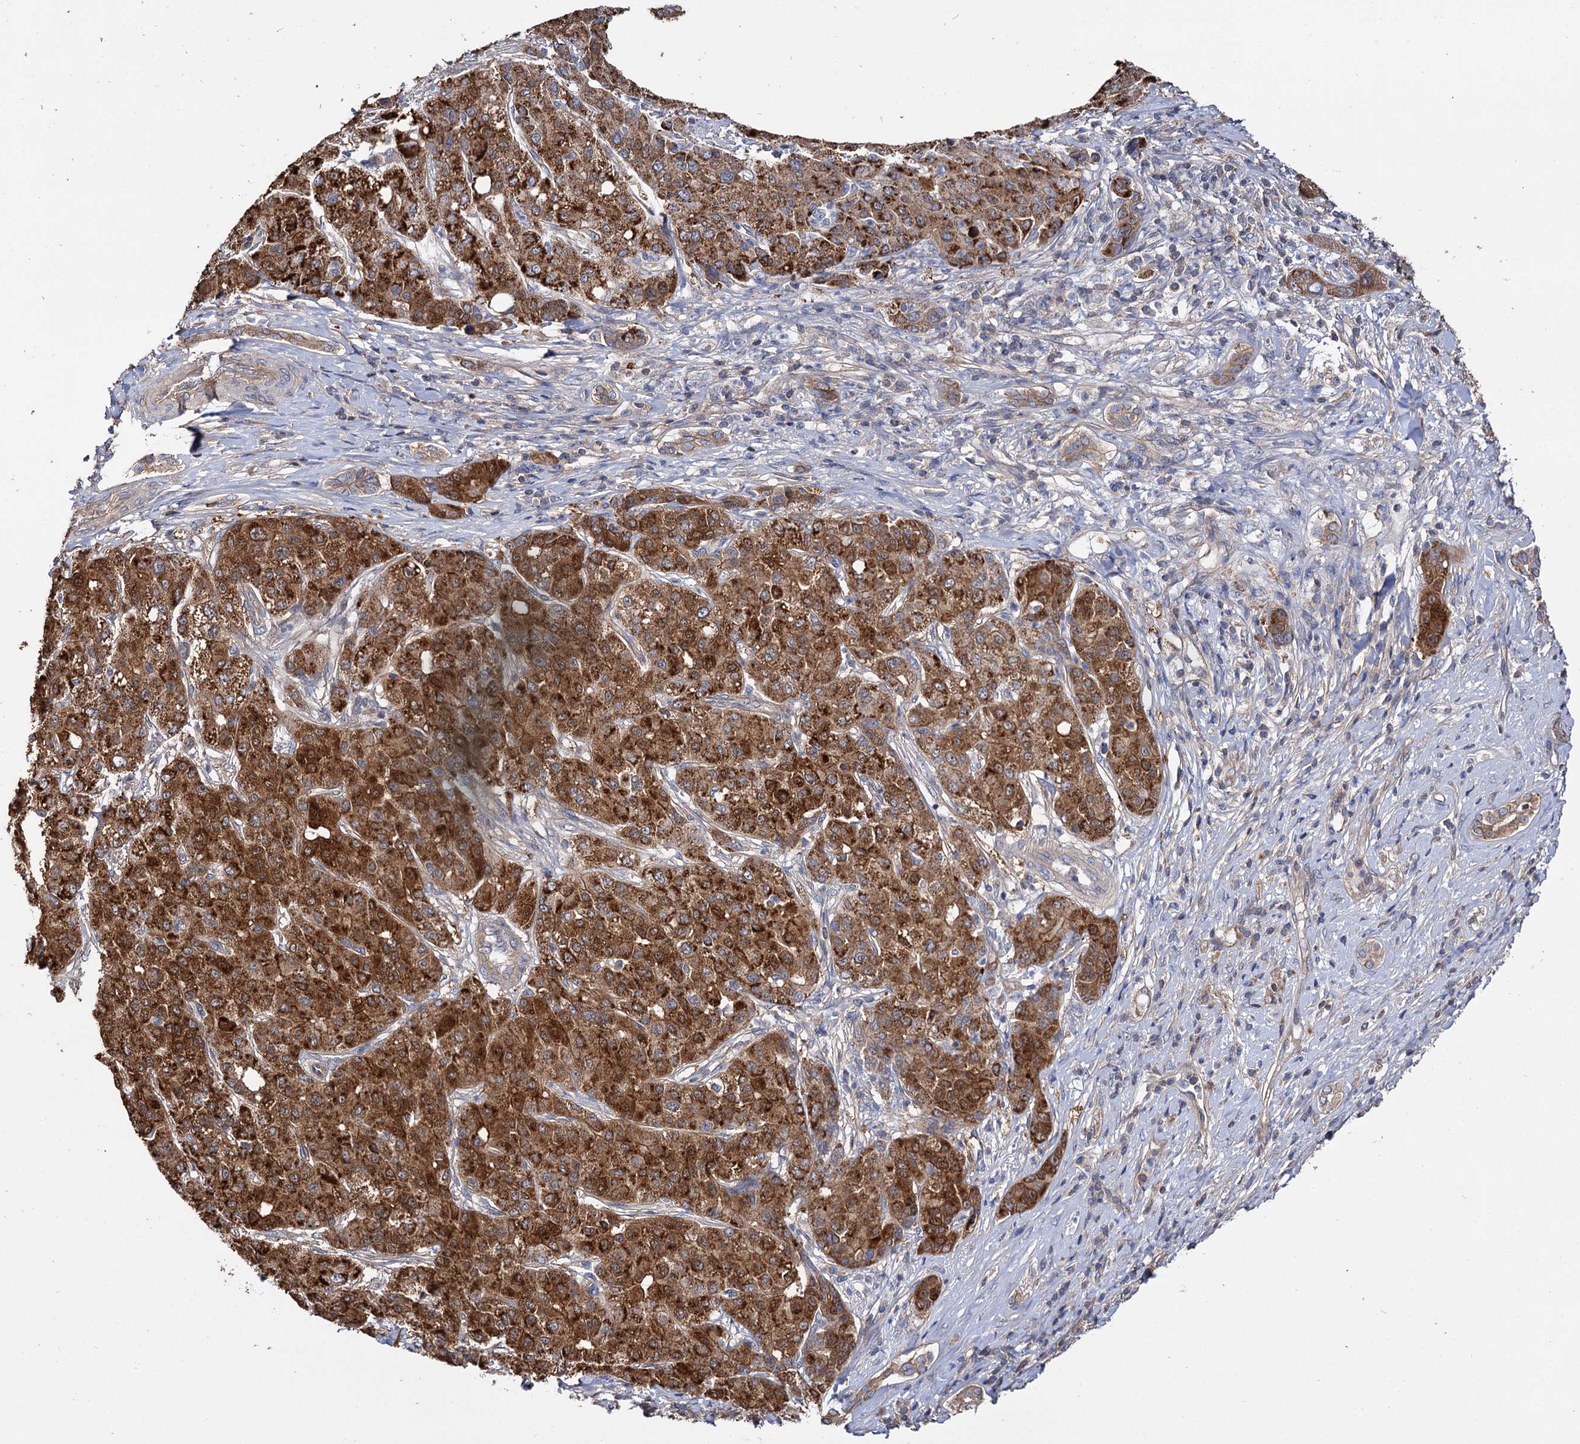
{"staining": {"intensity": "strong", "quantity": ">75%", "location": "cytoplasmic/membranous"}, "tissue": "liver cancer", "cell_type": "Tumor cells", "image_type": "cancer", "snomed": [{"axis": "morphology", "description": "Carcinoma, Hepatocellular, NOS"}, {"axis": "topography", "description": "Liver"}], "caption": "Brown immunohistochemical staining in human liver hepatocellular carcinoma displays strong cytoplasmic/membranous staining in about >75% of tumor cells.", "gene": "IDI1", "patient": {"sex": "male", "age": 65}}